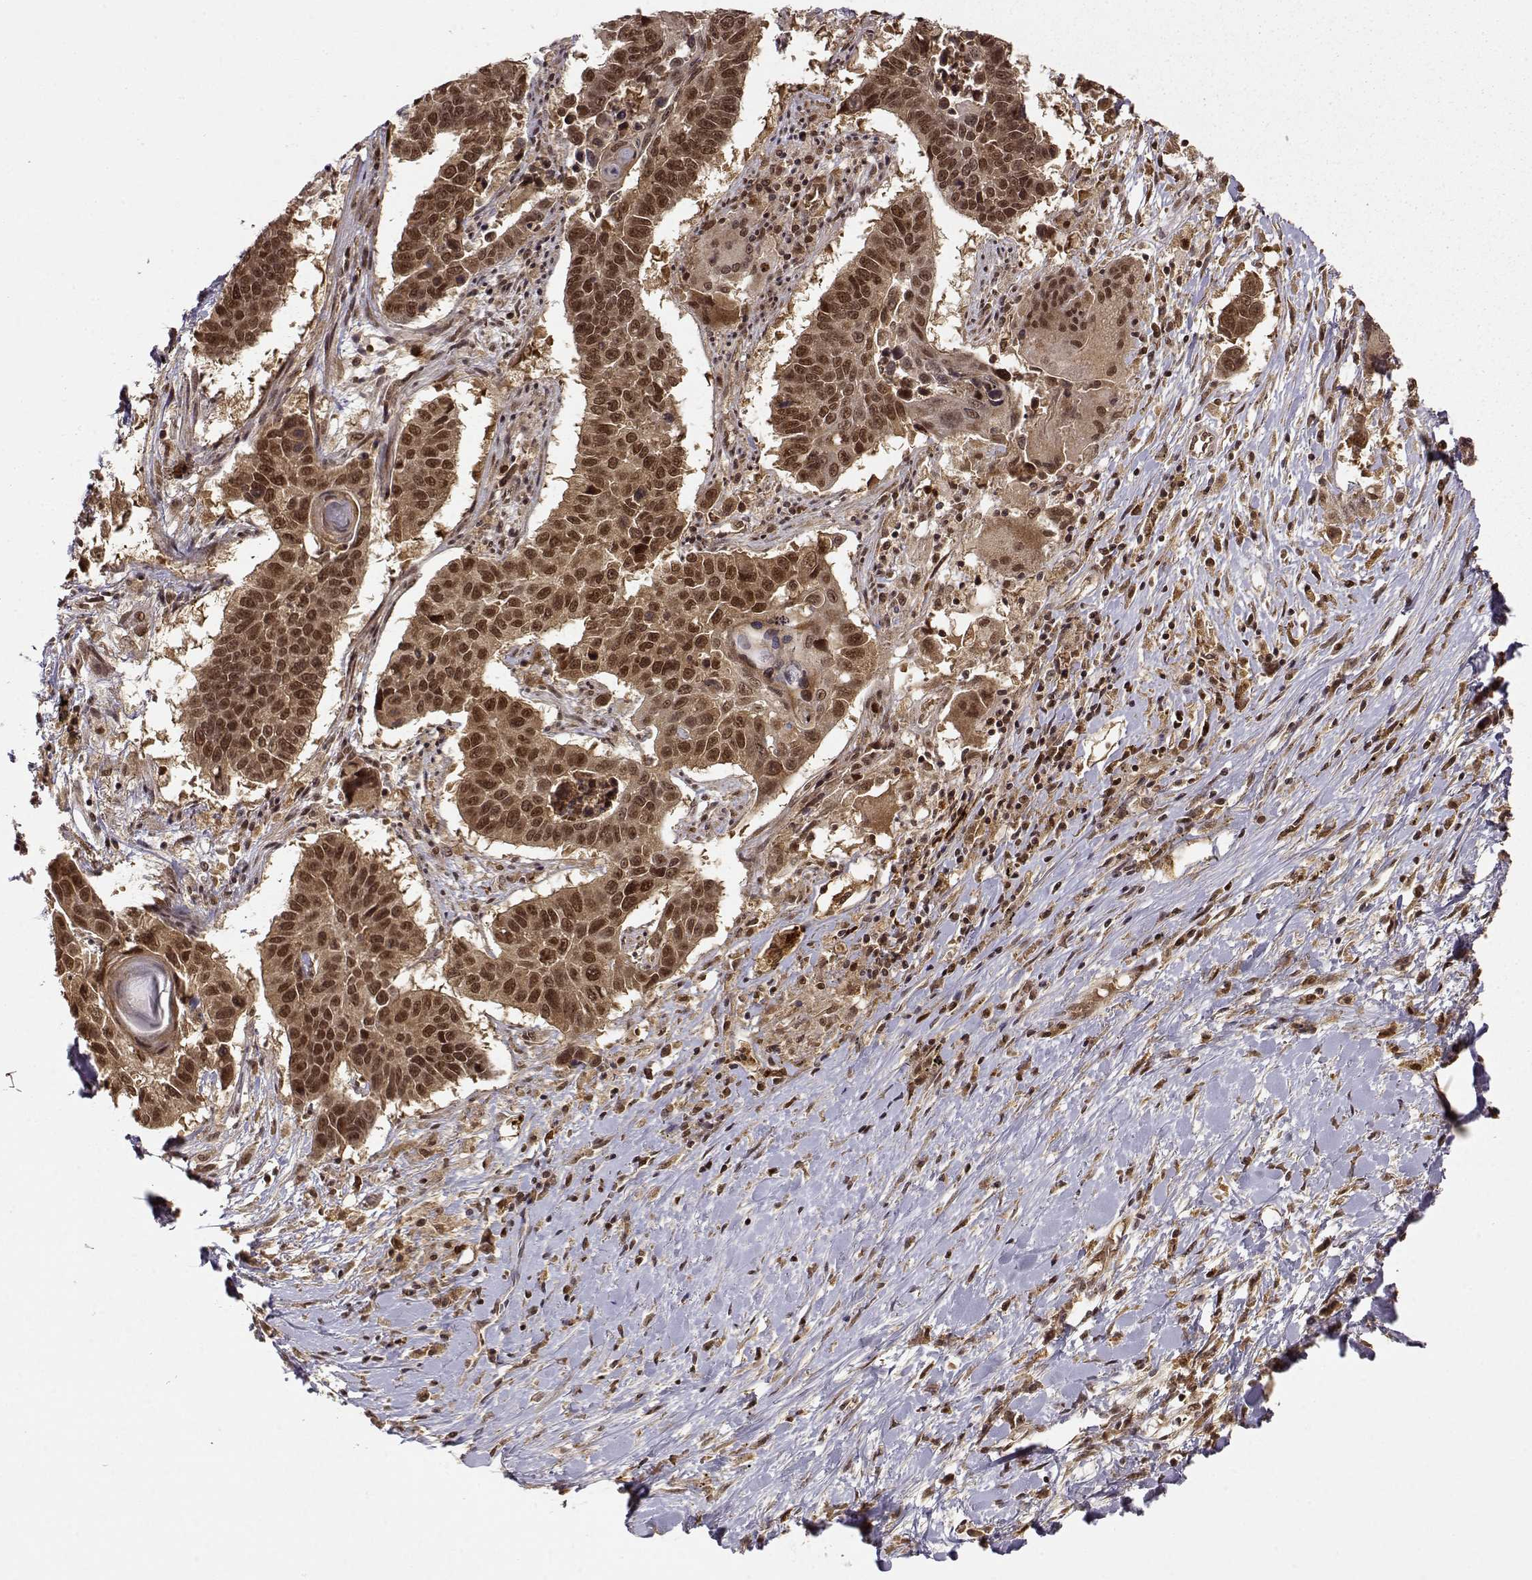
{"staining": {"intensity": "strong", "quantity": ">75%", "location": "cytoplasmic/membranous,nuclear"}, "tissue": "lung cancer", "cell_type": "Tumor cells", "image_type": "cancer", "snomed": [{"axis": "morphology", "description": "Squamous cell carcinoma, NOS"}, {"axis": "topography", "description": "Lung"}], "caption": "Immunohistochemistry (DAB (3,3'-diaminobenzidine)) staining of lung squamous cell carcinoma demonstrates strong cytoplasmic/membranous and nuclear protein positivity in approximately >75% of tumor cells.", "gene": "MAEA", "patient": {"sex": "male", "age": 73}}